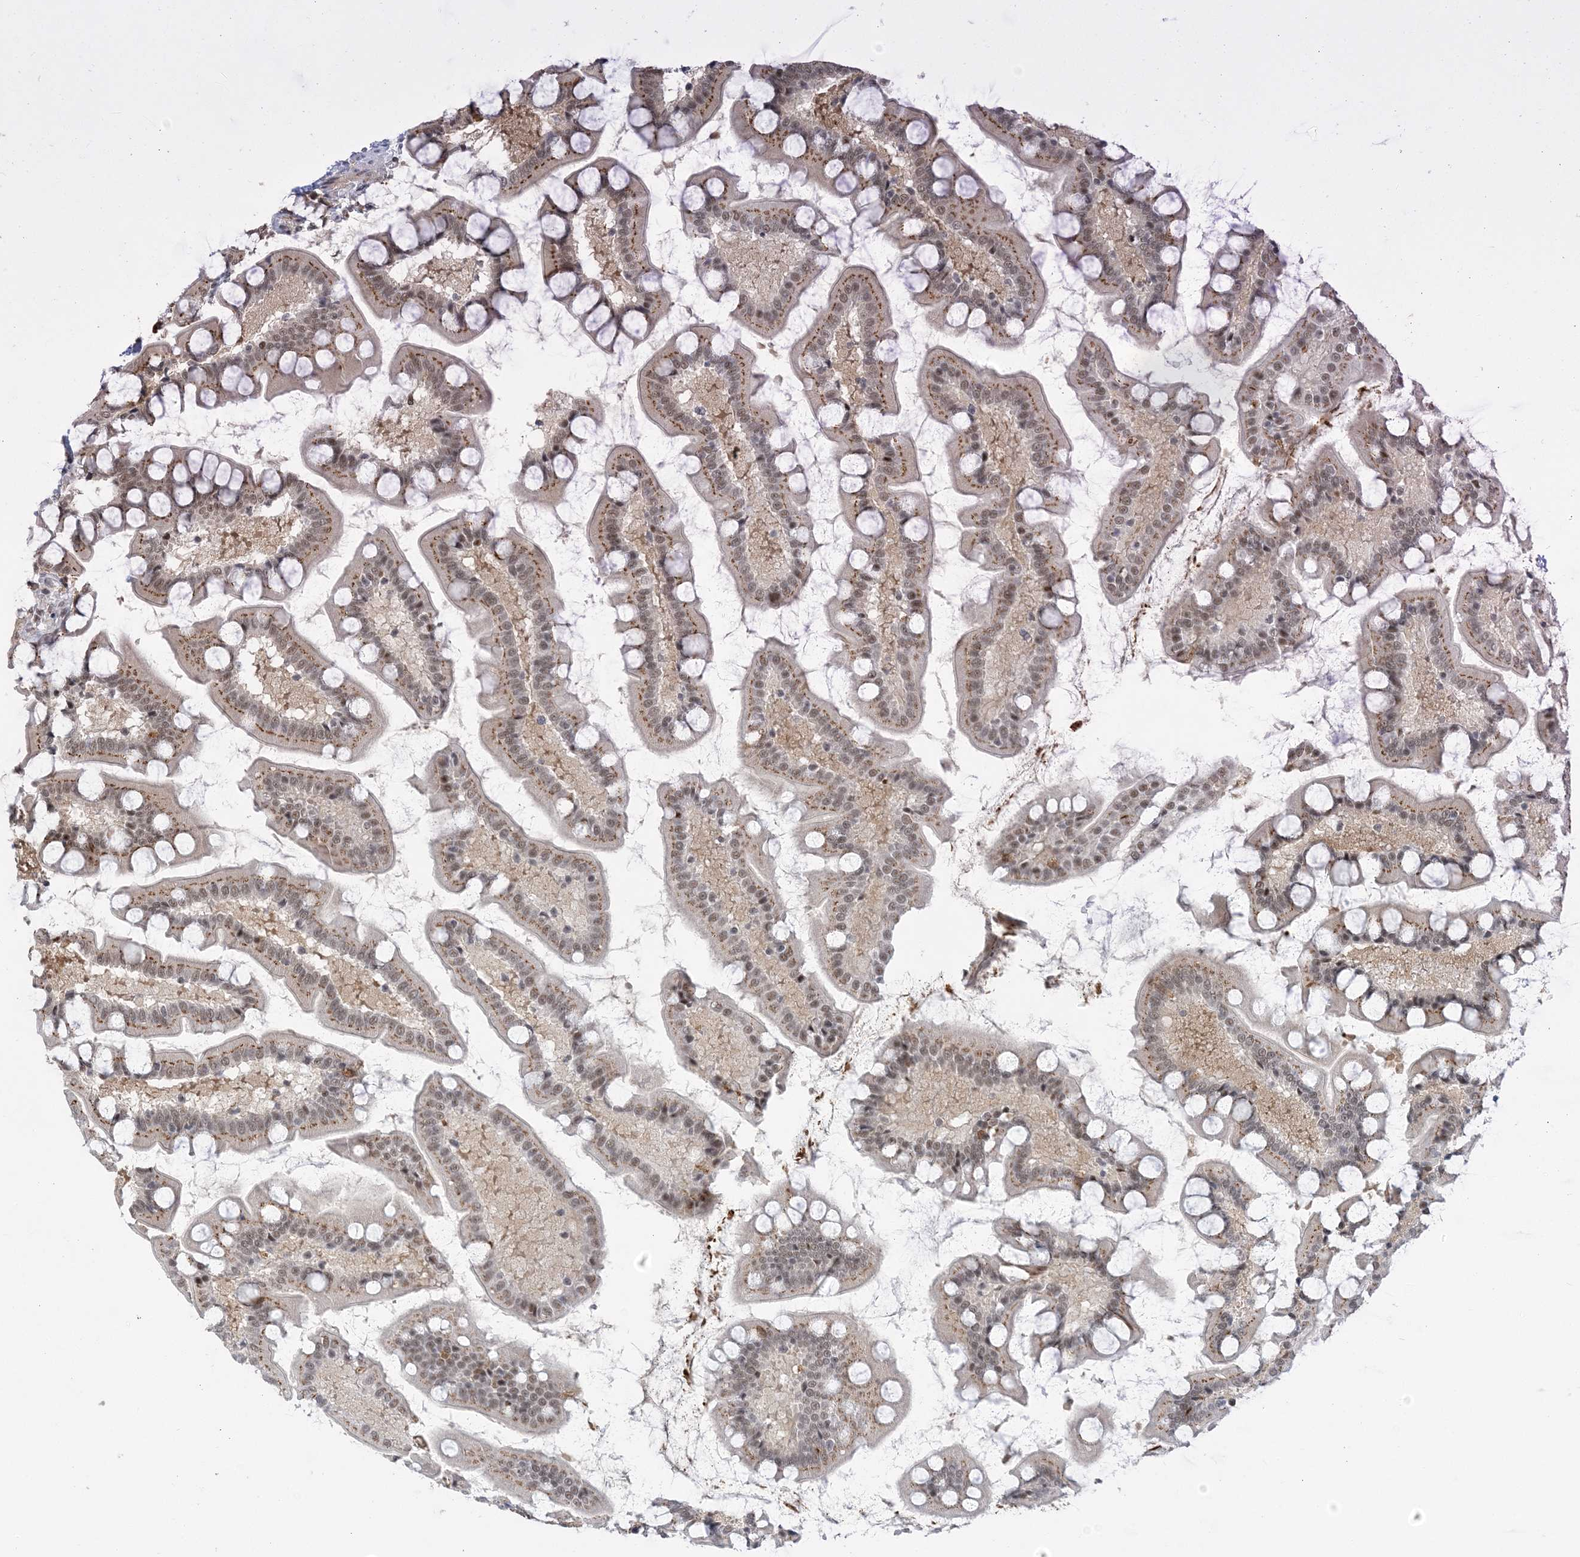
{"staining": {"intensity": "moderate", "quantity": "25%-75%", "location": "cytoplasmic/membranous,nuclear"}, "tissue": "small intestine", "cell_type": "Glandular cells", "image_type": "normal", "snomed": [{"axis": "morphology", "description": "Normal tissue, NOS"}, {"axis": "topography", "description": "Small intestine"}], "caption": "An image of human small intestine stained for a protein demonstrates moderate cytoplasmic/membranous,nuclear brown staining in glandular cells. (Stains: DAB in brown, nuclei in blue, Microscopy: brightfield microscopy at high magnification).", "gene": "PLRG1", "patient": {"sex": "male", "age": 41}}